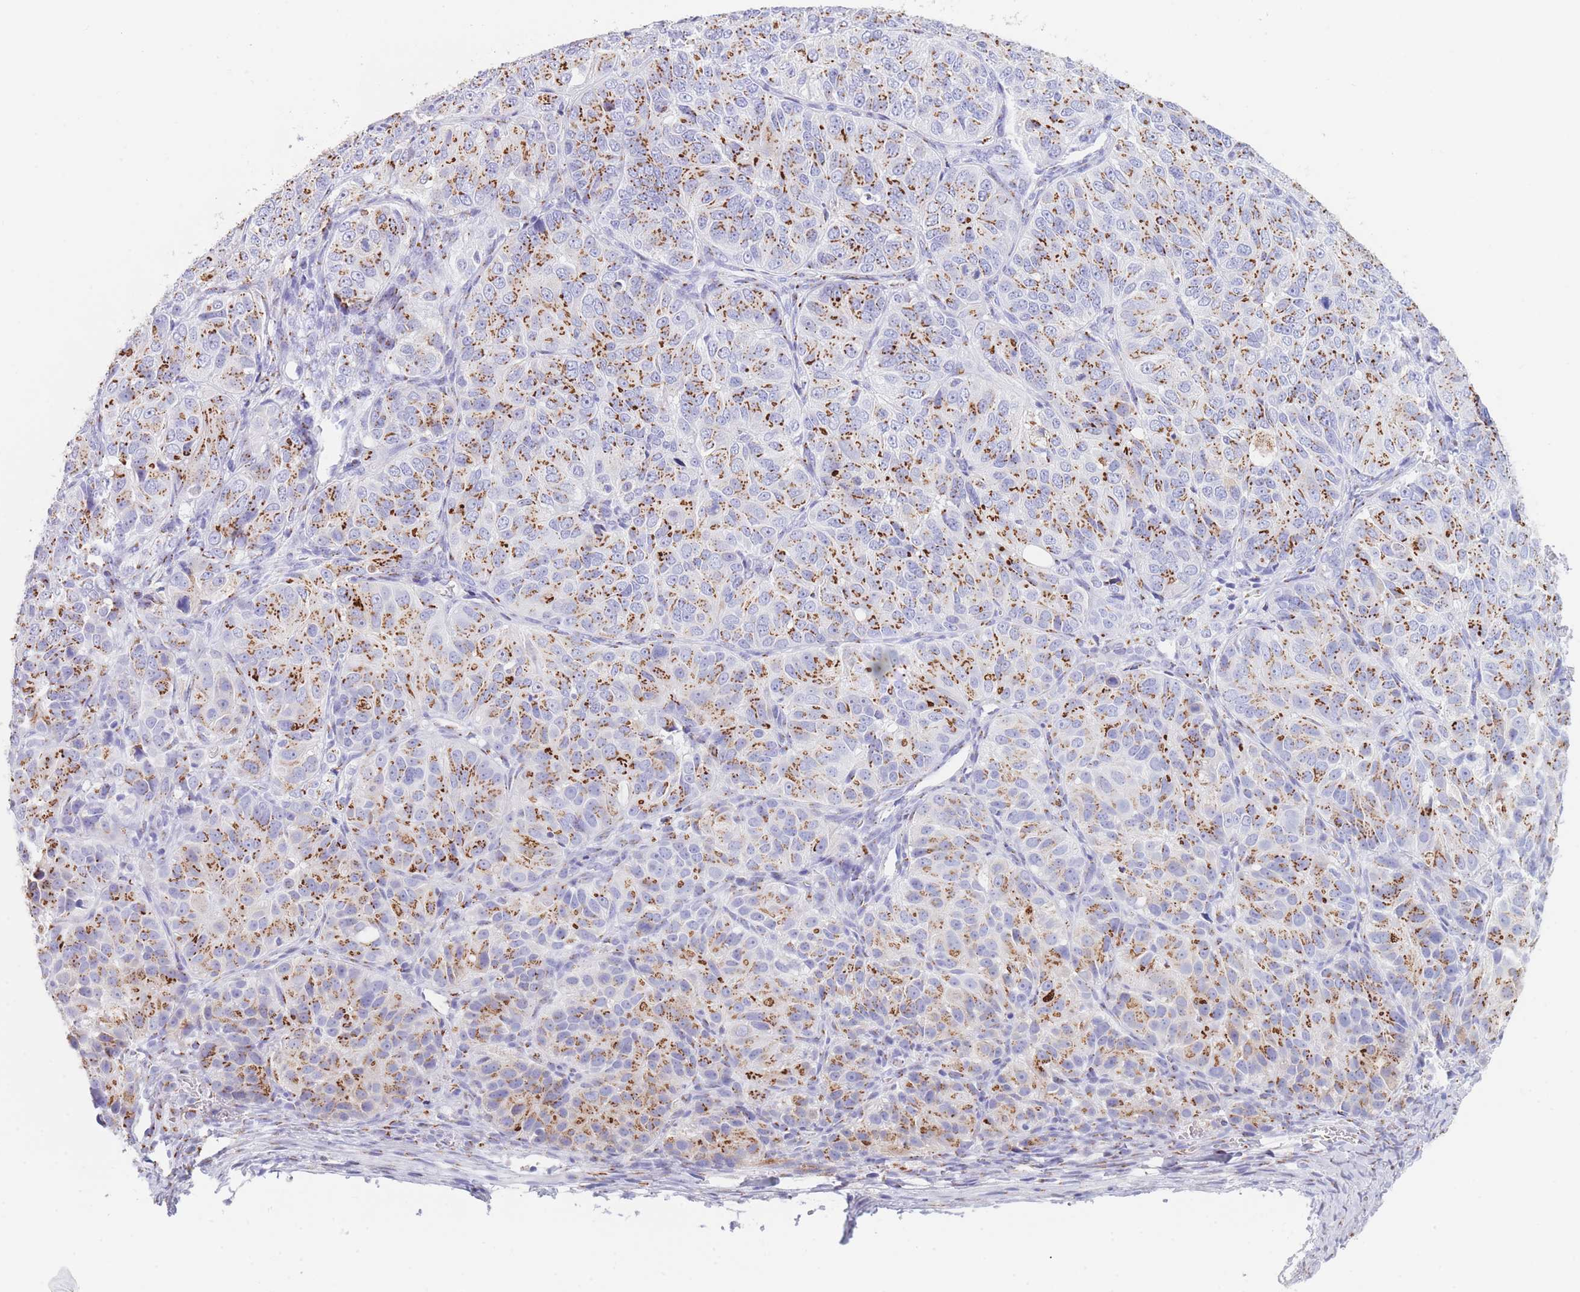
{"staining": {"intensity": "strong", "quantity": ">75%", "location": "cytoplasmic/membranous"}, "tissue": "ovarian cancer", "cell_type": "Tumor cells", "image_type": "cancer", "snomed": [{"axis": "morphology", "description": "Carcinoma, endometroid"}, {"axis": "topography", "description": "Ovary"}], "caption": "Tumor cells show high levels of strong cytoplasmic/membranous staining in approximately >75% of cells in ovarian cancer.", "gene": "FAM3C", "patient": {"sex": "female", "age": 51}}